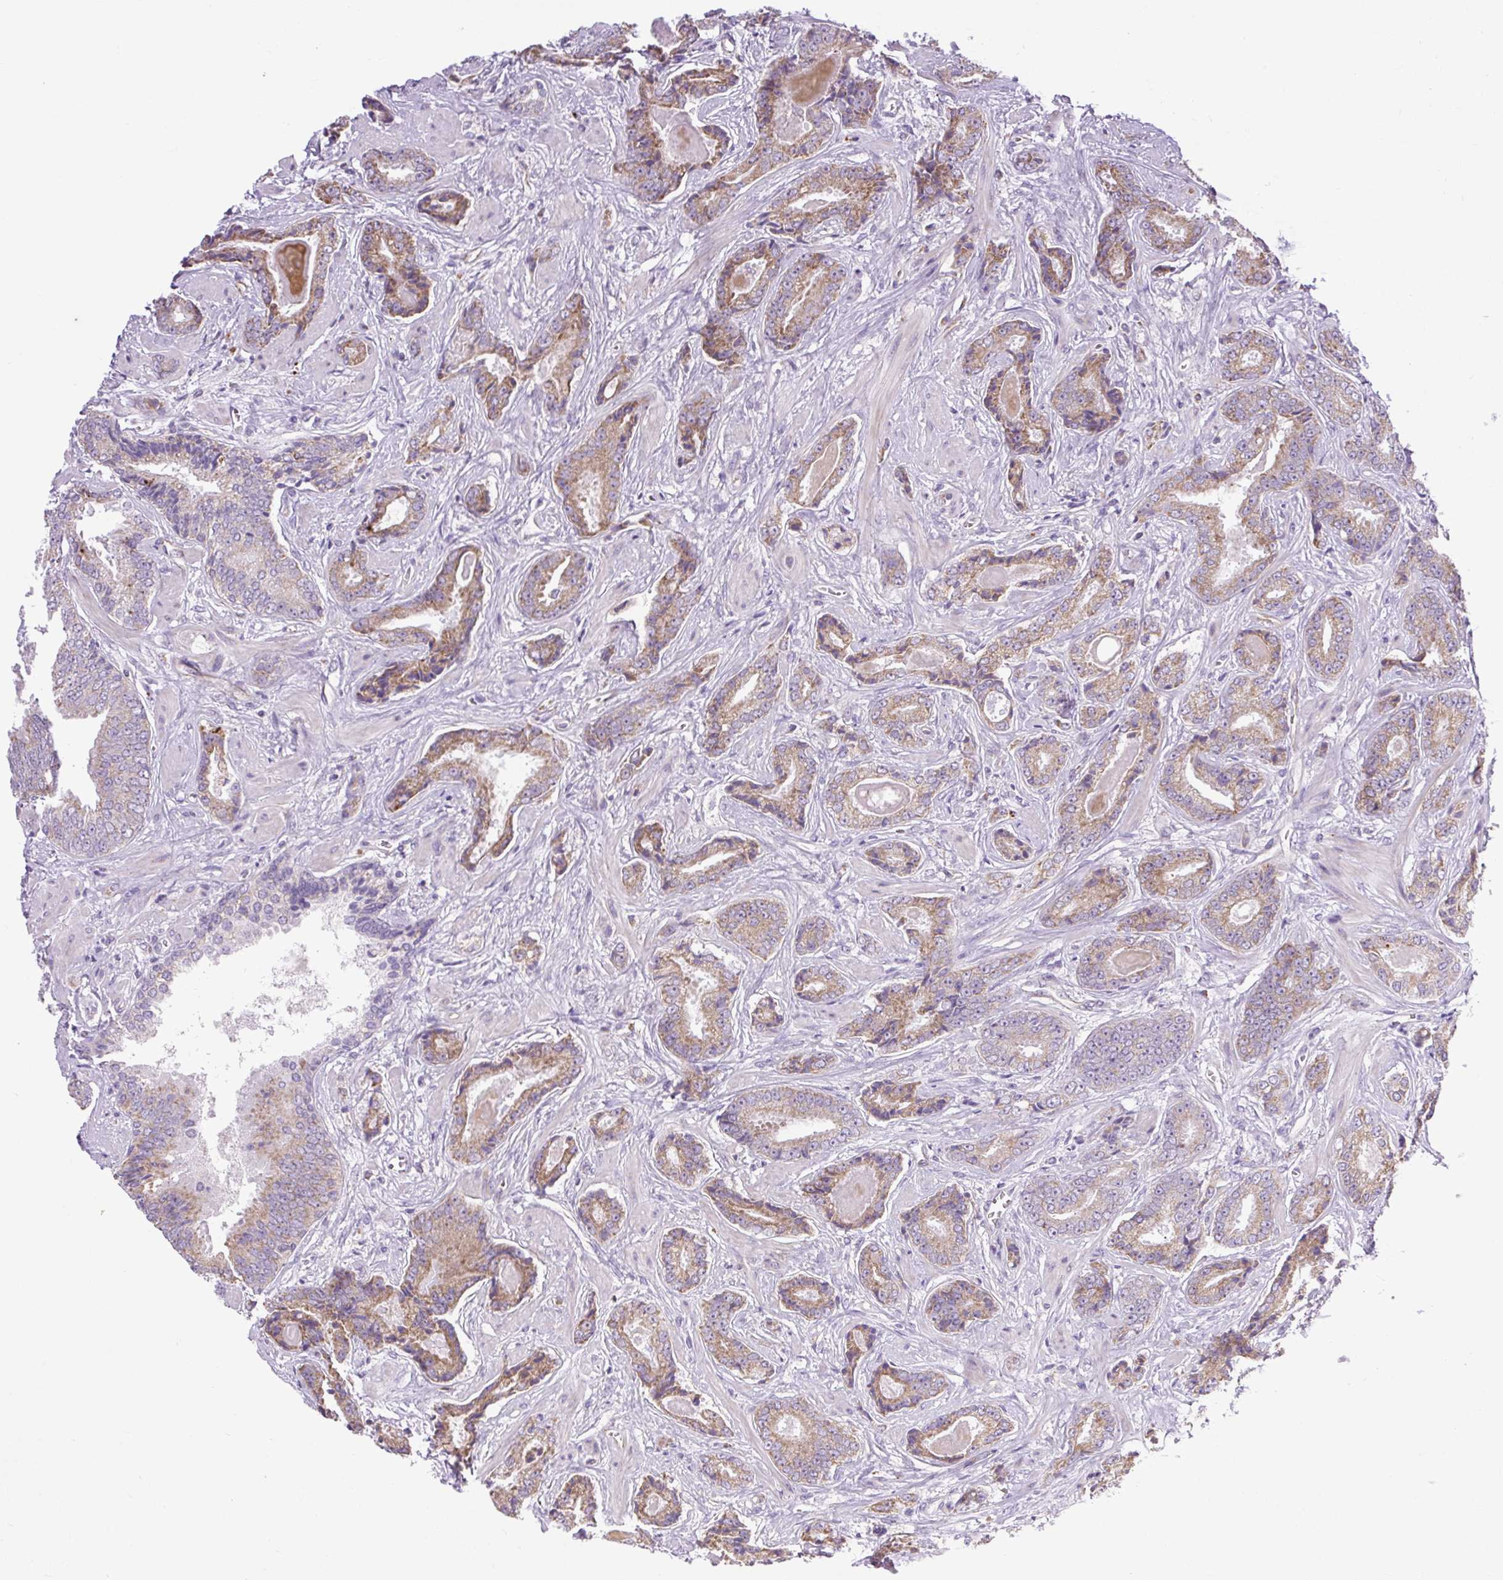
{"staining": {"intensity": "moderate", "quantity": ">75%", "location": "cytoplasmic/membranous"}, "tissue": "prostate cancer", "cell_type": "Tumor cells", "image_type": "cancer", "snomed": [{"axis": "morphology", "description": "Adenocarcinoma, Low grade"}, {"axis": "topography", "description": "Prostate"}], "caption": "Adenocarcinoma (low-grade) (prostate) tissue exhibits moderate cytoplasmic/membranous expression in approximately >75% of tumor cells, visualized by immunohistochemistry.", "gene": "RNASE10", "patient": {"sex": "male", "age": 62}}